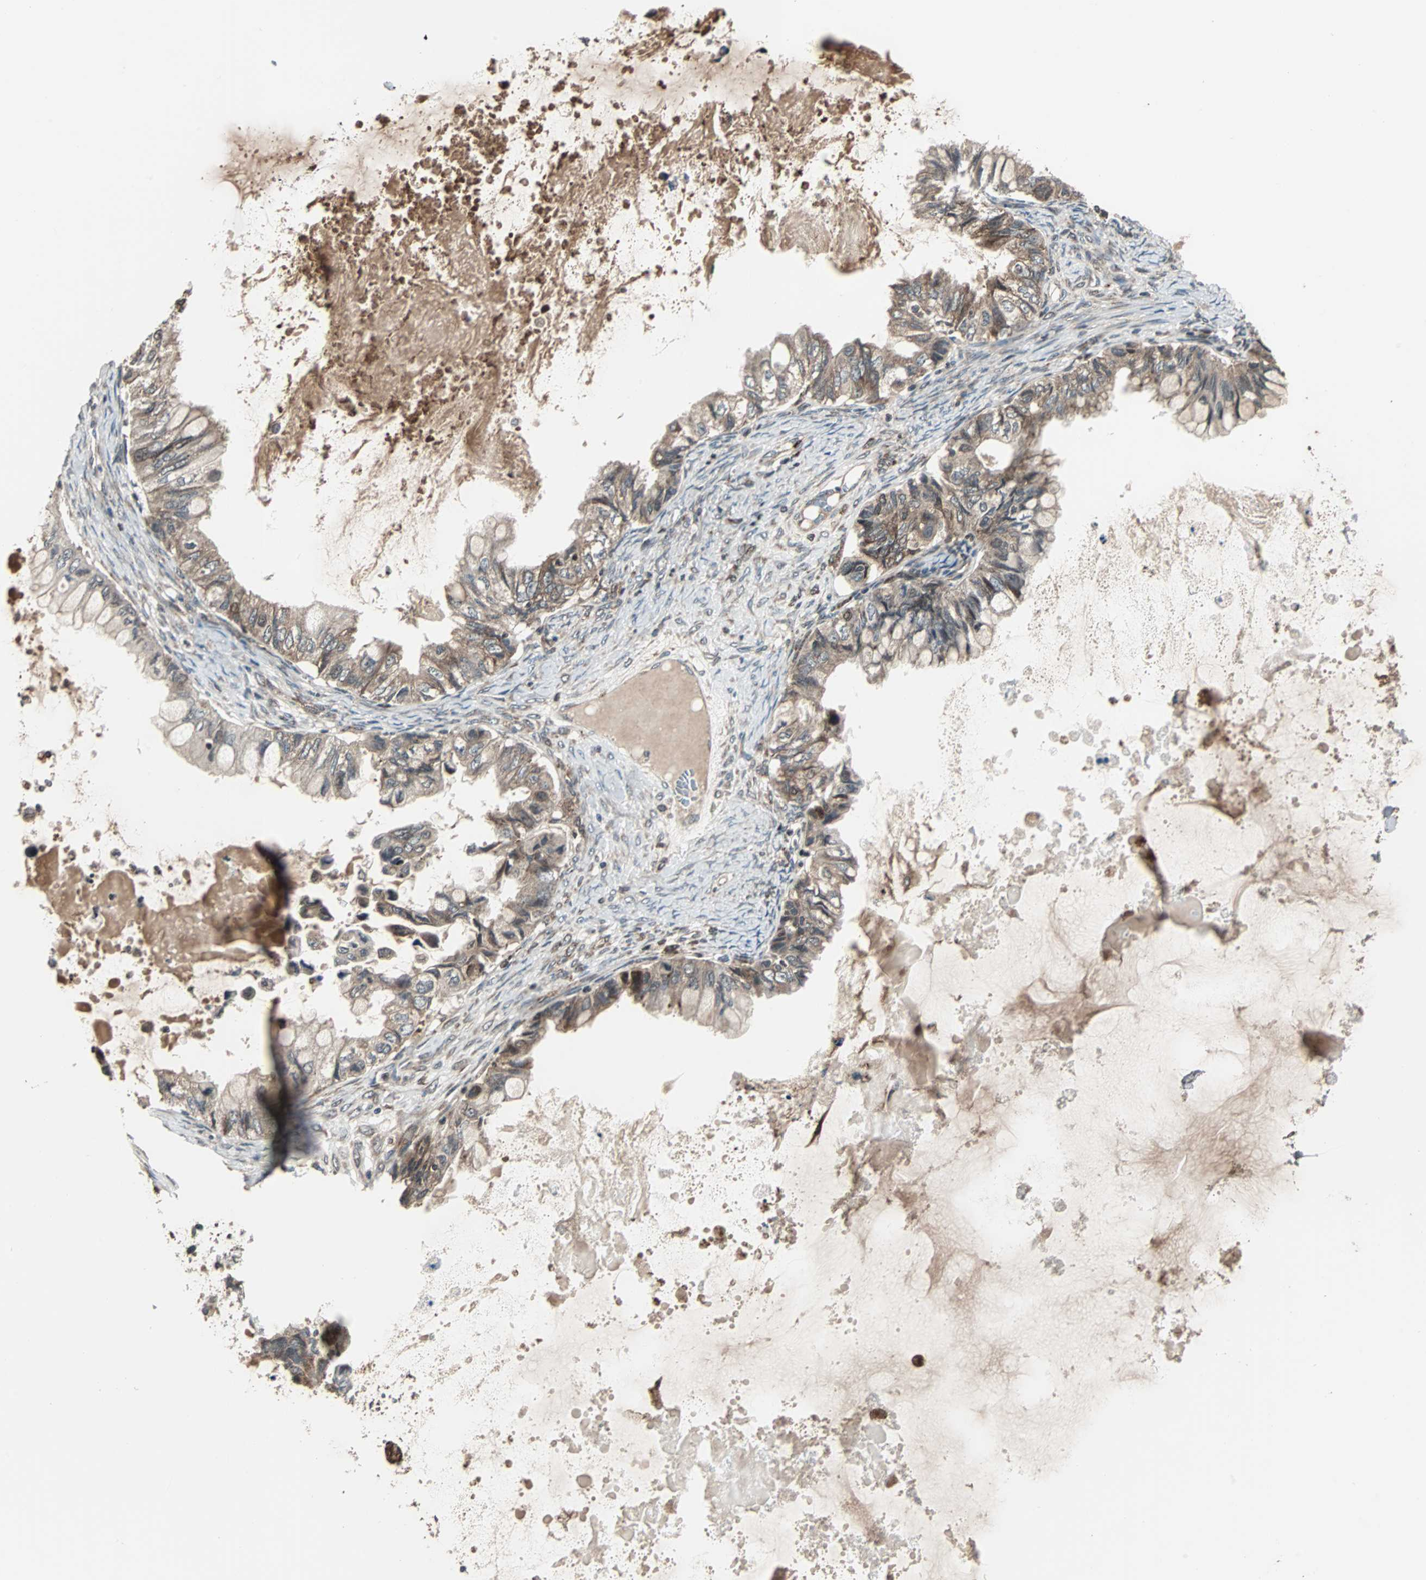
{"staining": {"intensity": "weak", "quantity": ">75%", "location": "cytoplasmic/membranous"}, "tissue": "ovarian cancer", "cell_type": "Tumor cells", "image_type": "cancer", "snomed": [{"axis": "morphology", "description": "Cystadenocarcinoma, mucinous, NOS"}, {"axis": "topography", "description": "Ovary"}], "caption": "Ovarian mucinous cystadenocarcinoma tissue exhibits weak cytoplasmic/membranous positivity in about >75% of tumor cells, visualized by immunohistochemistry.", "gene": "RAB7A", "patient": {"sex": "female", "age": 80}}